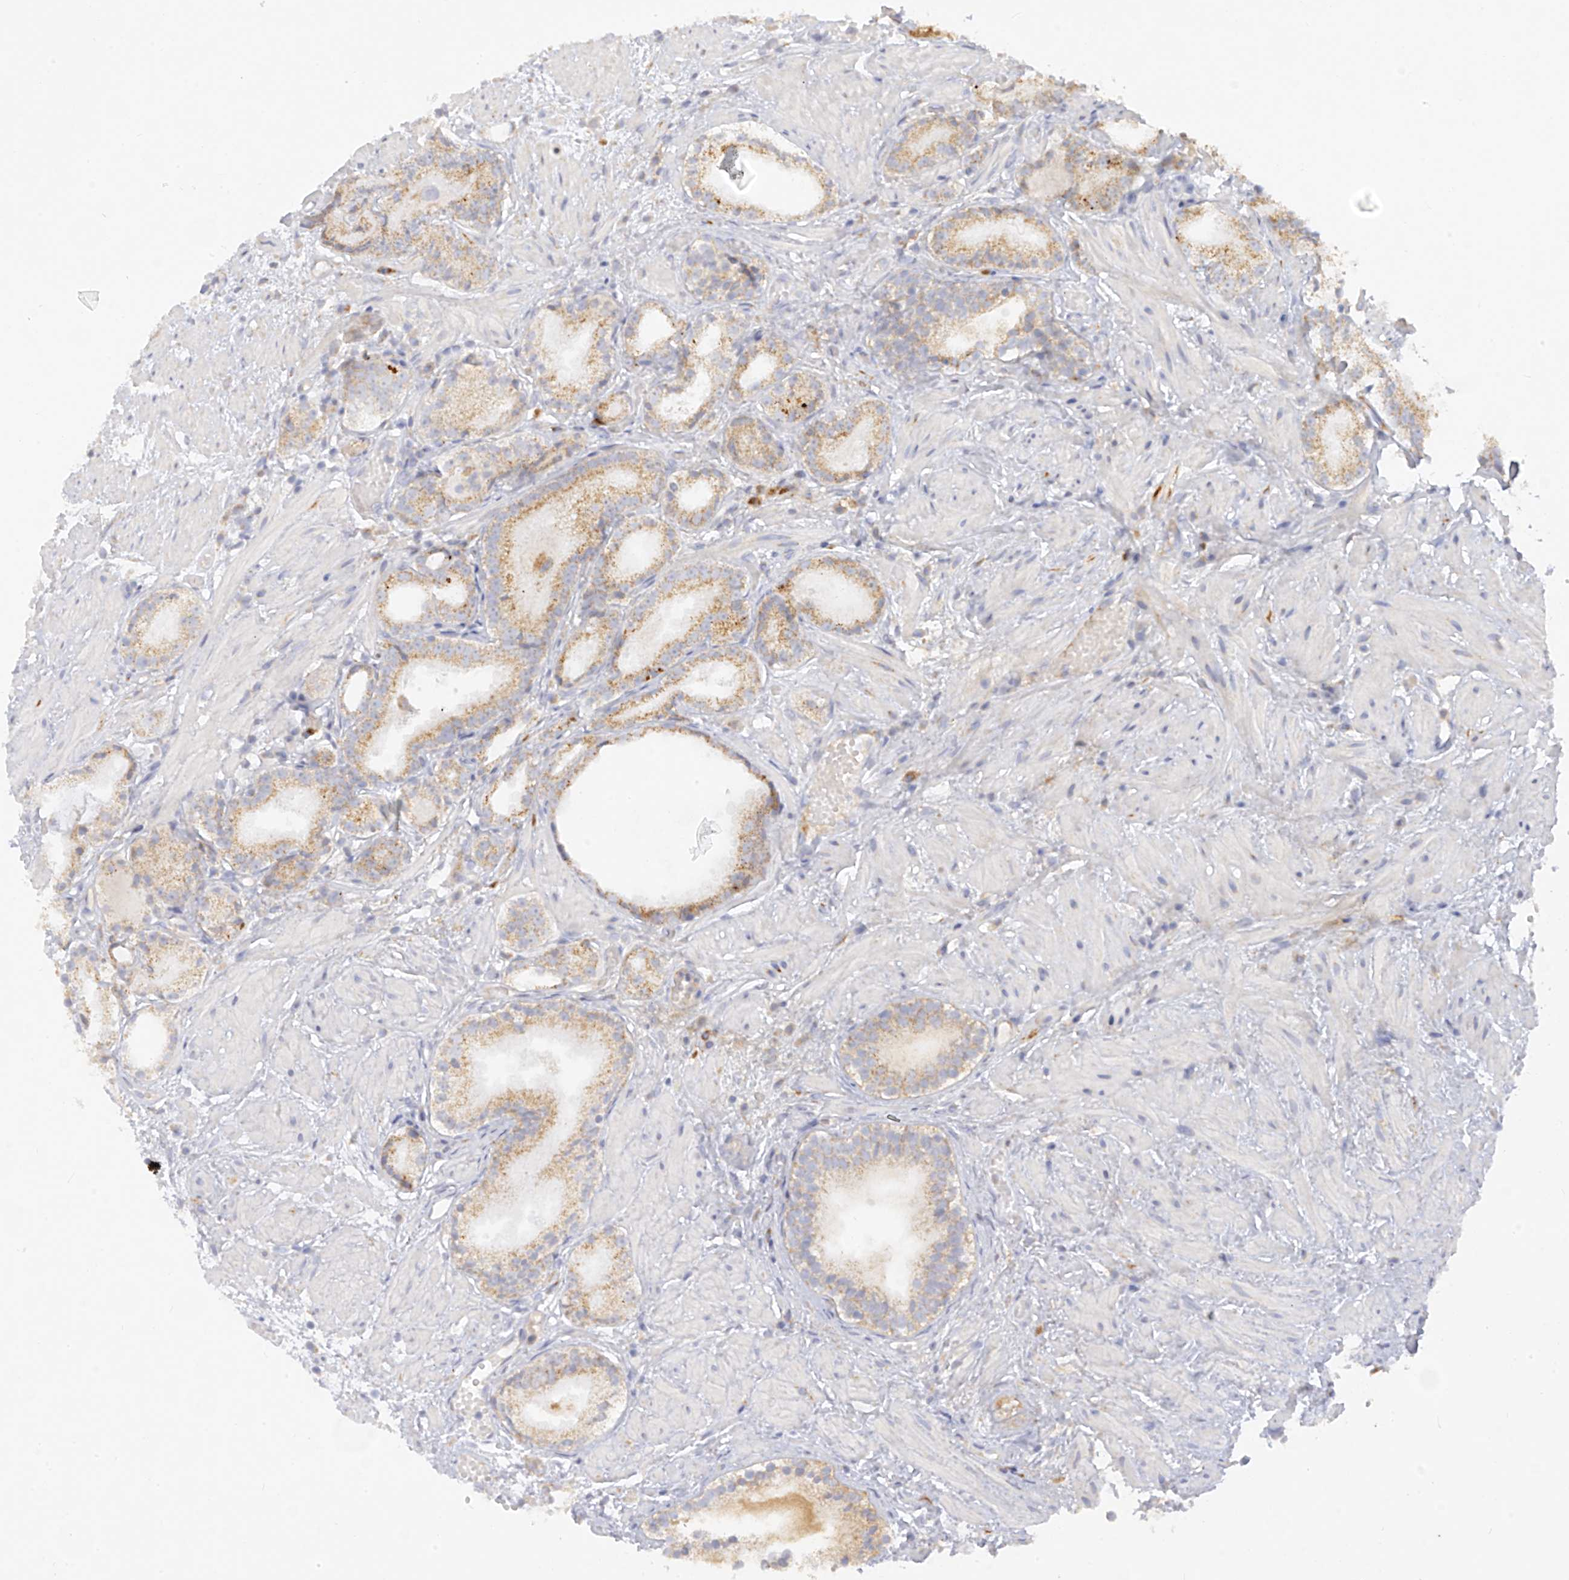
{"staining": {"intensity": "weak", "quantity": "25%-75%", "location": "cytoplasmic/membranous"}, "tissue": "prostate cancer", "cell_type": "Tumor cells", "image_type": "cancer", "snomed": [{"axis": "morphology", "description": "Adenocarcinoma, Low grade"}, {"axis": "topography", "description": "Prostate"}], "caption": "Protein positivity by IHC demonstrates weak cytoplasmic/membranous staining in about 25%-75% of tumor cells in prostate cancer.", "gene": "ZNF404", "patient": {"sex": "male", "age": 88}}